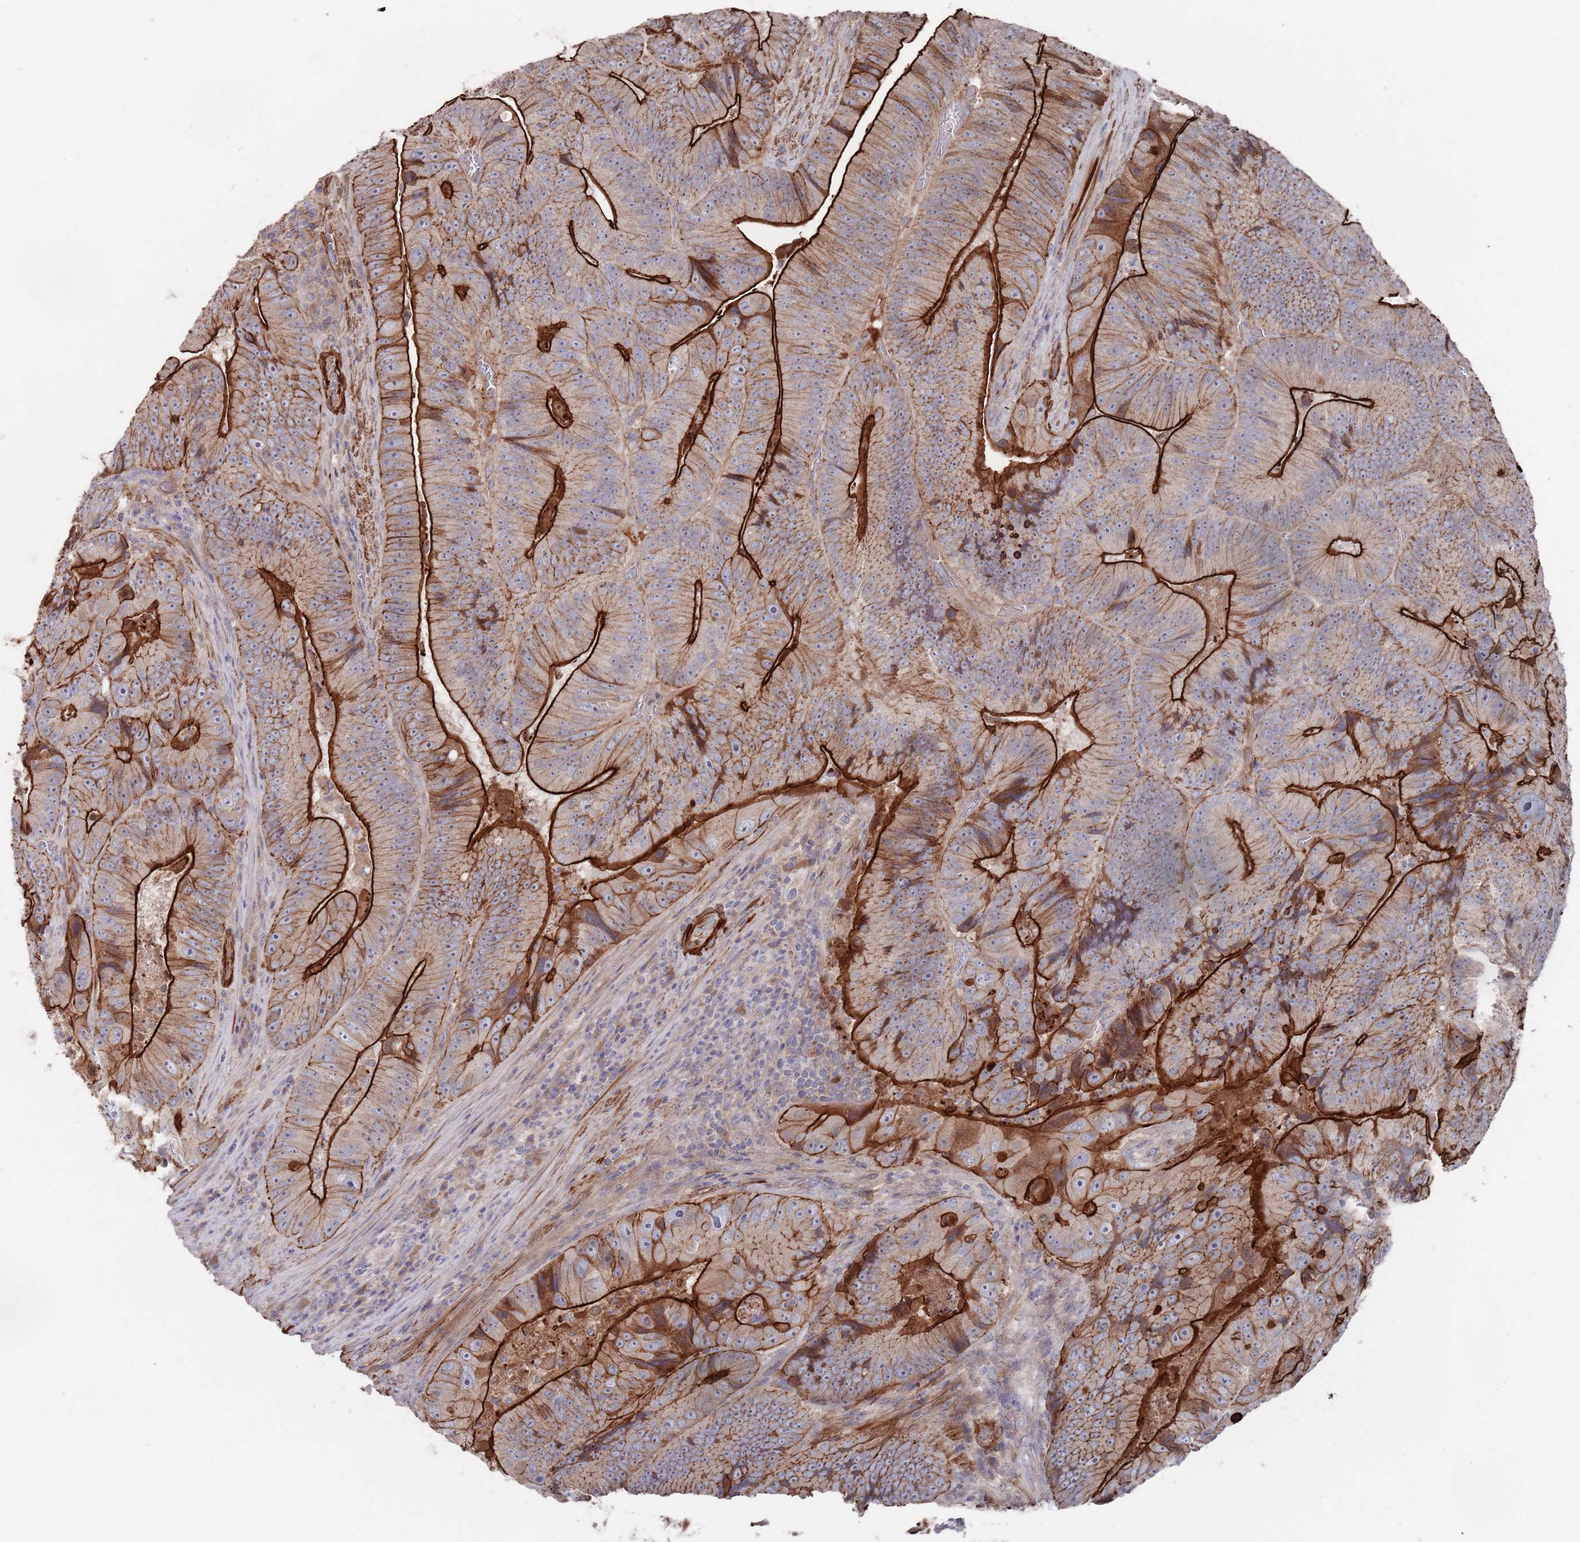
{"staining": {"intensity": "strong", "quantity": "25%-75%", "location": "cytoplasmic/membranous"}, "tissue": "colorectal cancer", "cell_type": "Tumor cells", "image_type": "cancer", "snomed": [{"axis": "morphology", "description": "Adenocarcinoma, NOS"}, {"axis": "topography", "description": "Colon"}], "caption": "The image shows immunohistochemical staining of colorectal cancer (adenocarcinoma). There is strong cytoplasmic/membranous expression is present in about 25%-75% of tumor cells. The protein is shown in brown color, while the nuclei are stained blue.", "gene": "PLEKHA4", "patient": {"sex": "female", "age": 86}}